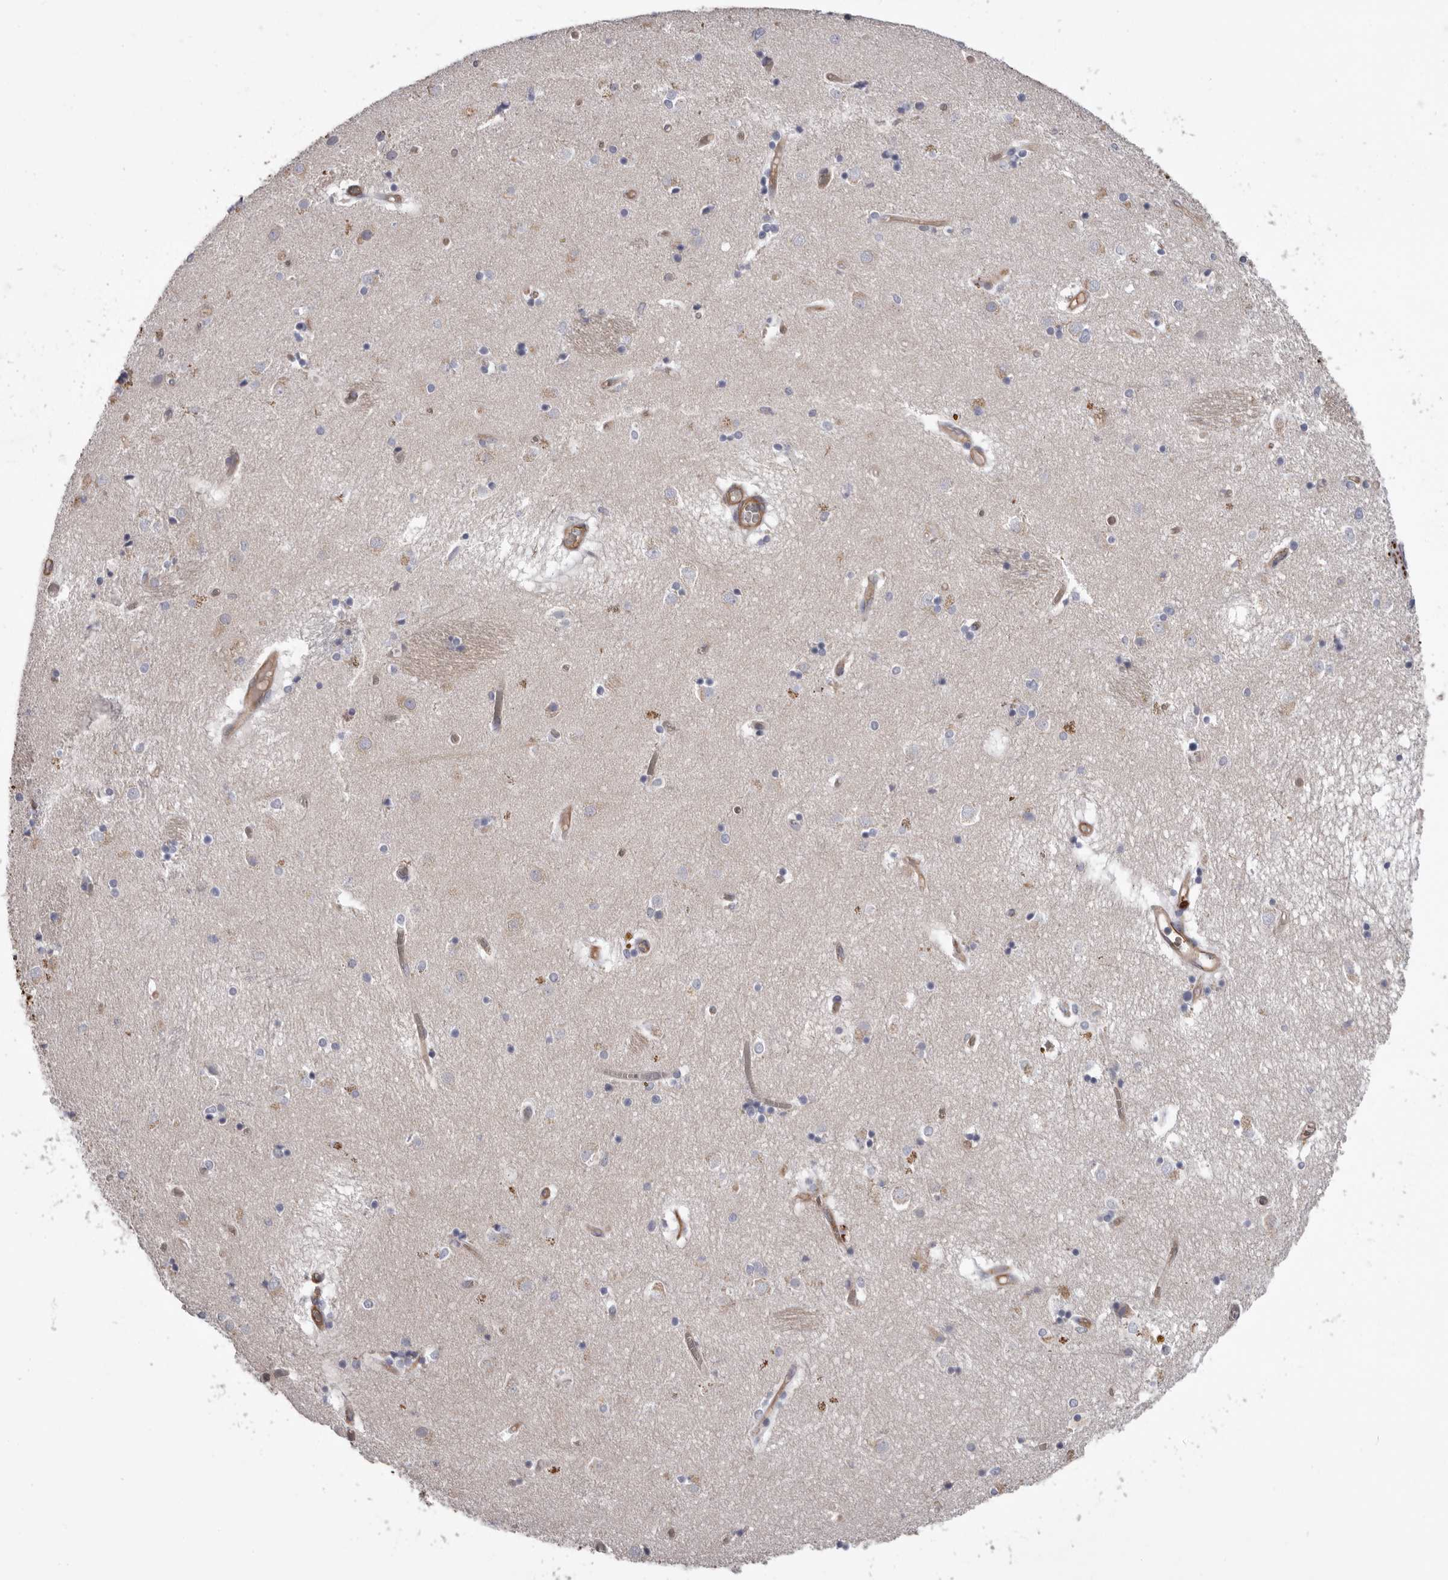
{"staining": {"intensity": "weak", "quantity": "<25%", "location": "cytoplasmic/membranous"}, "tissue": "caudate", "cell_type": "Glial cells", "image_type": "normal", "snomed": [{"axis": "morphology", "description": "Normal tissue, NOS"}, {"axis": "topography", "description": "Lateral ventricle wall"}], "caption": "This is a micrograph of IHC staining of normal caudate, which shows no expression in glial cells.", "gene": "ADGRL4", "patient": {"sex": "male", "age": 70}}